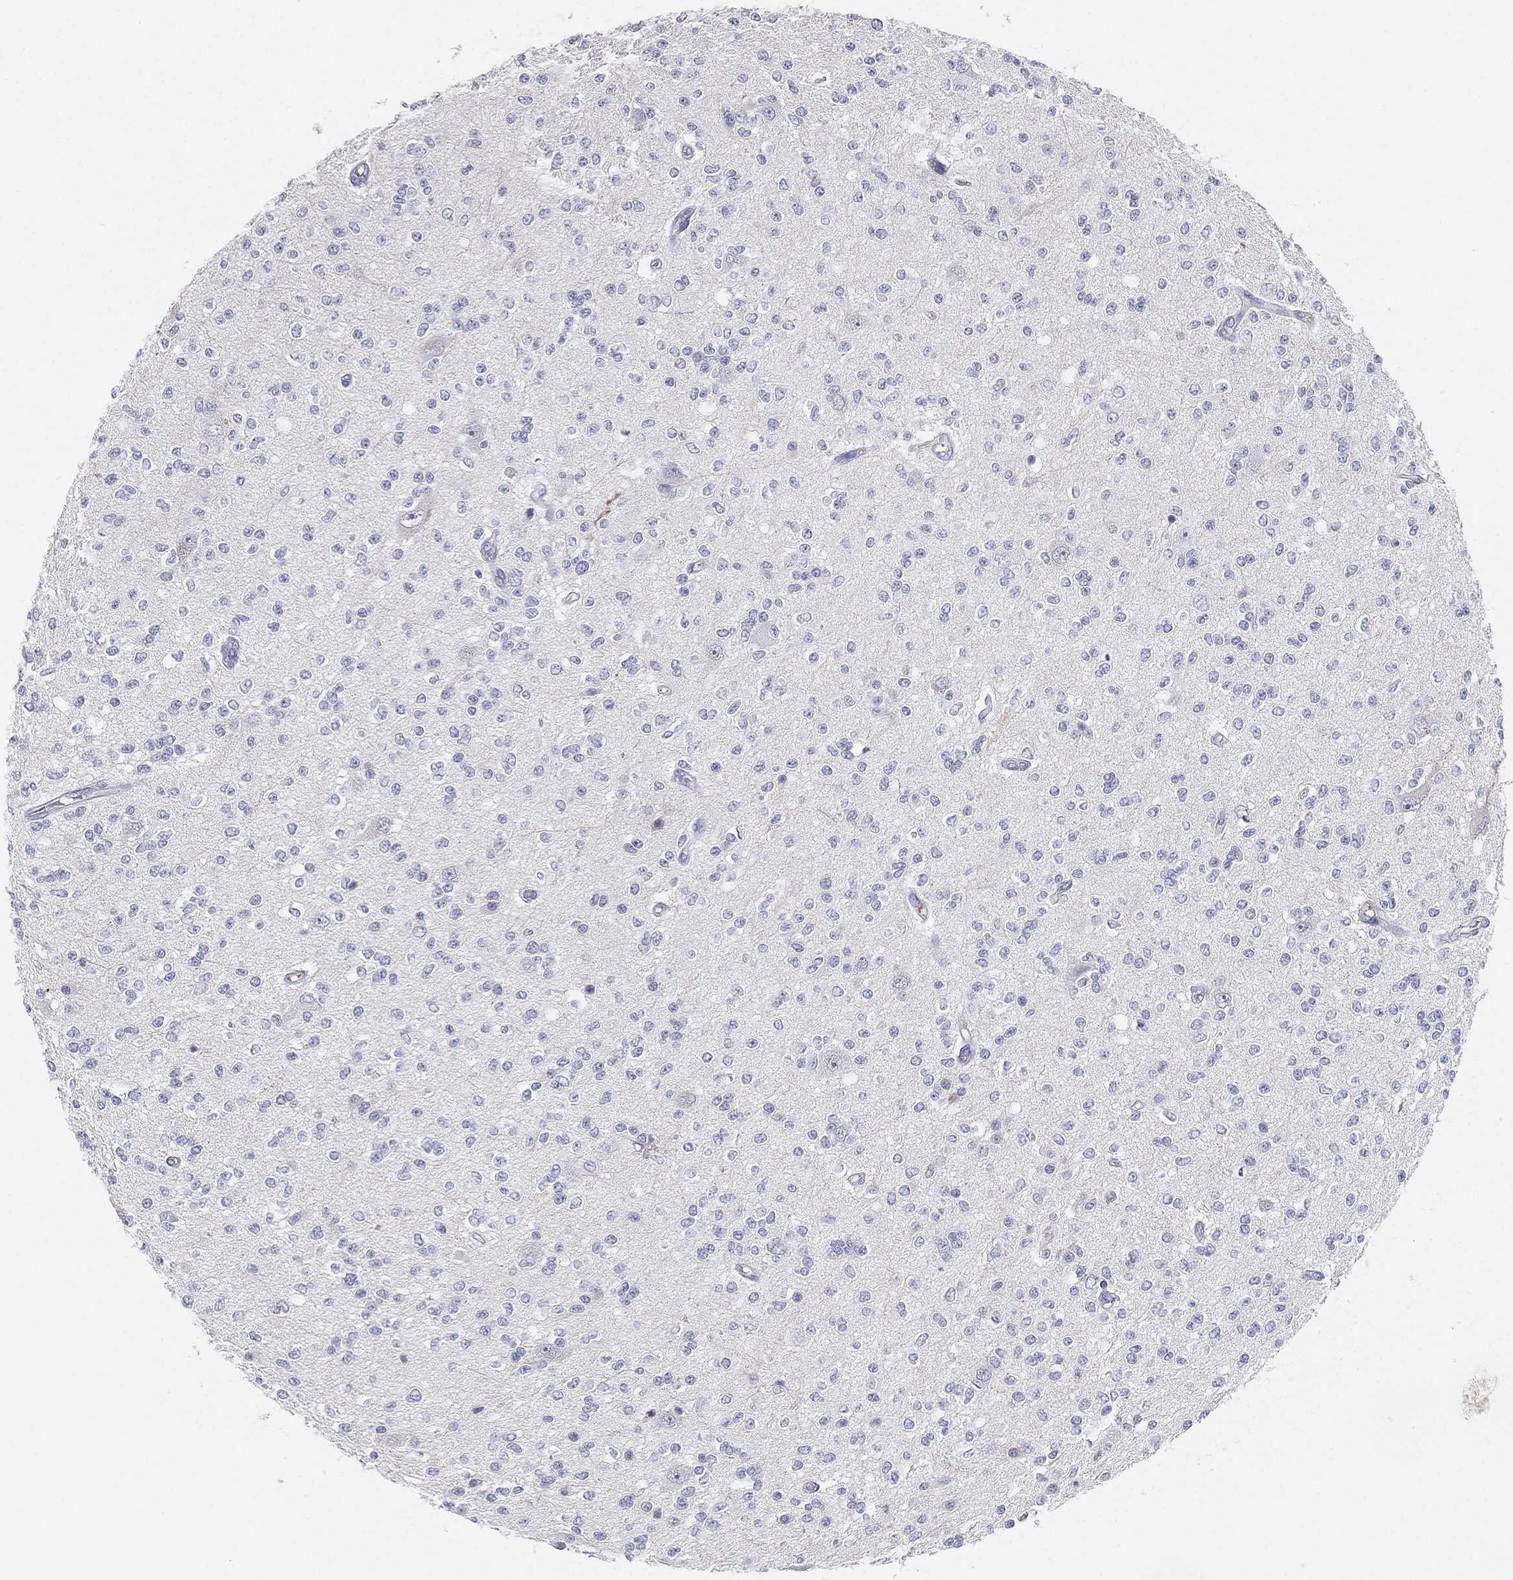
{"staining": {"intensity": "negative", "quantity": "none", "location": "none"}, "tissue": "glioma", "cell_type": "Tumor cells", "image_type": "cancer", "snomed": [{"axis": "morphology", "description": "Glioma, malignant, Low grade"}, {"axis": "topography", "description": "Brain"}], "caption": "Micrograph shows no protein staining in tumor cells of glioma tissue.", "gene": "MLF1", "patient": {"sex": "male", "age": 67}}